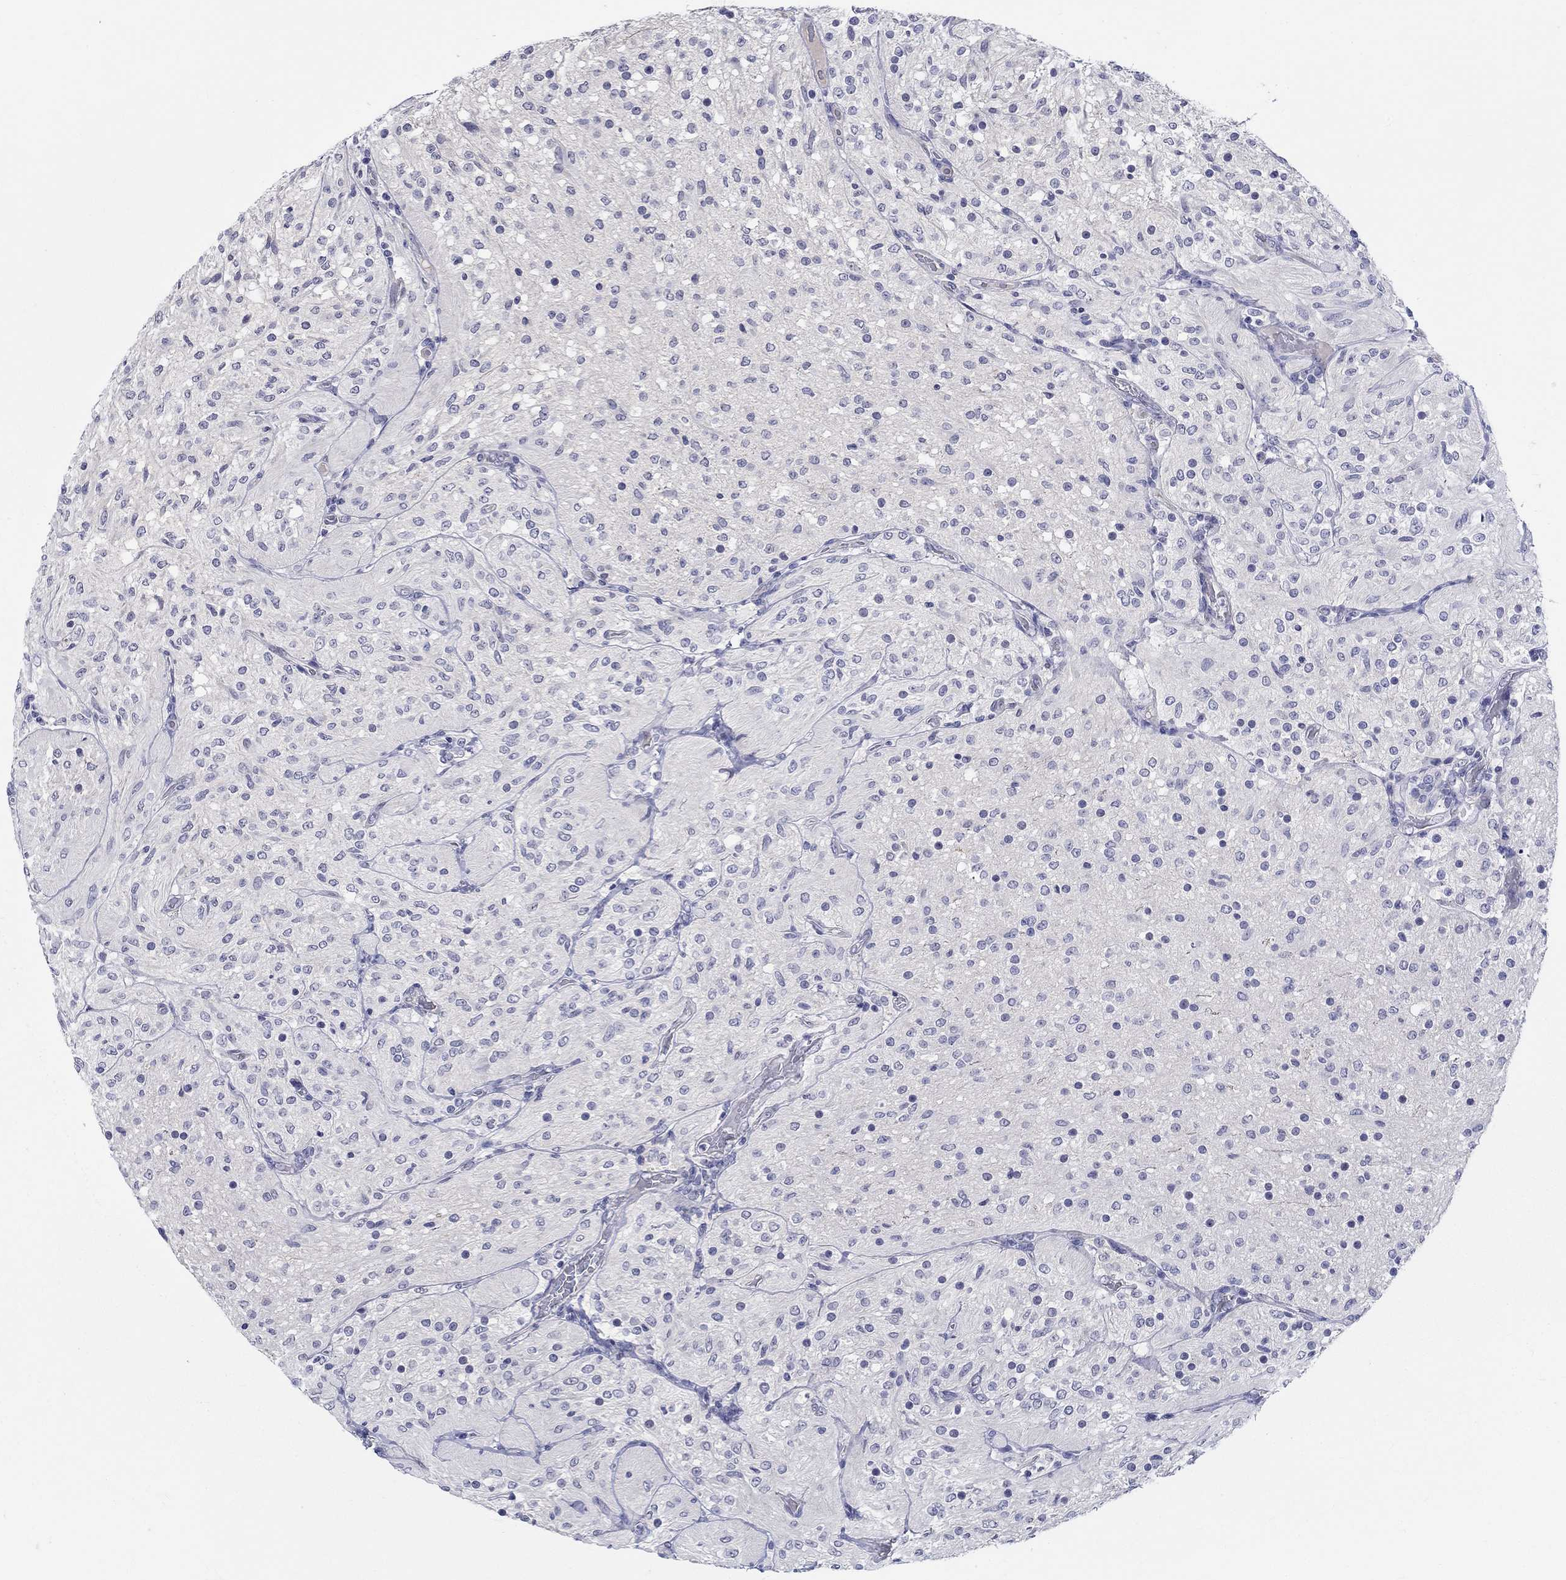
{"staining": {"intensity": "negative", "quantity": "none", "location": "none"}, "tissue": "glioma", "cell_type": "Tumor cells", "image_type": "cancer", "snomed": [{"axis": "morphology", "description": "Glioma, malignant, Low grade"}, {"axis": "topography", "description": "Brain"}], "caption": "This is a photomicrograph of IHC staining of malignant glioma (low-grade), which shows no expression in tumor cells.", "gene": "SLC30A3", "patient": {"sex": "male", "age": 3}}